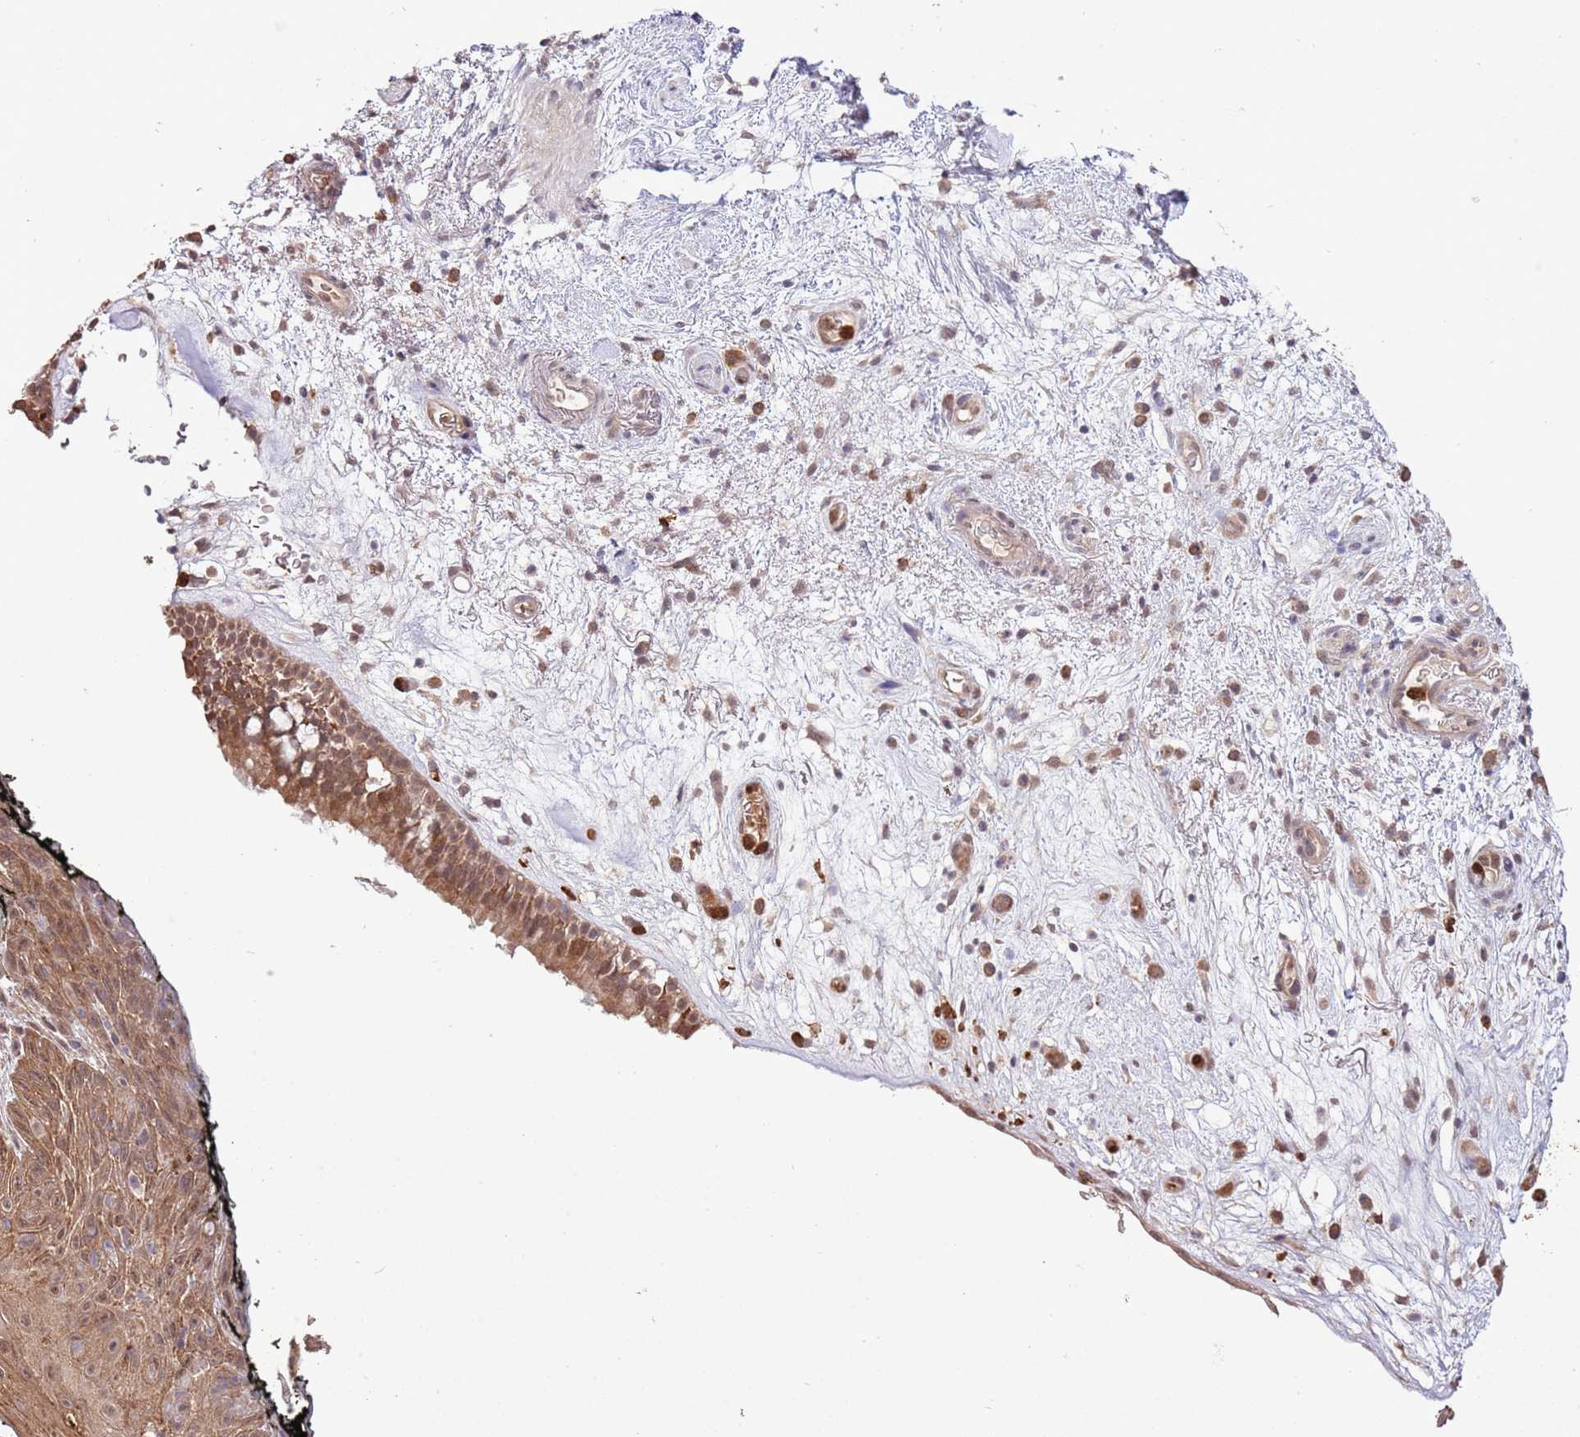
{"staining": {"intensity": "moderate", "quantity": ">75%", "location": "cytoplasmic/membranous,nuclear"}, "tissue": "nasopharynx", "cell_type": "Respiratory epithelial cells", "image_type": "normal", "snomed": [{"axis": "morphology", "description": "Normal tissue, NOS"}, {"axis": "morphology", "description": "Squamous cell carcinoma, NOS"}, {"axis": "topography", "description": "Nasopharynx"}, {"axis": "topography", "description": "Head-Neck"}], "caption": "This image reveals benign nasopharynx stained with immunohistochemistry to label a protein in brown. The cytoplasmic/membranous,nuclear of respiratory epithelial cells show moderate positivity for the protein. Nuclei are counter-stained blue.", "gene": "AMIGO1", "patient": {"sex": "male", "age": 85}}